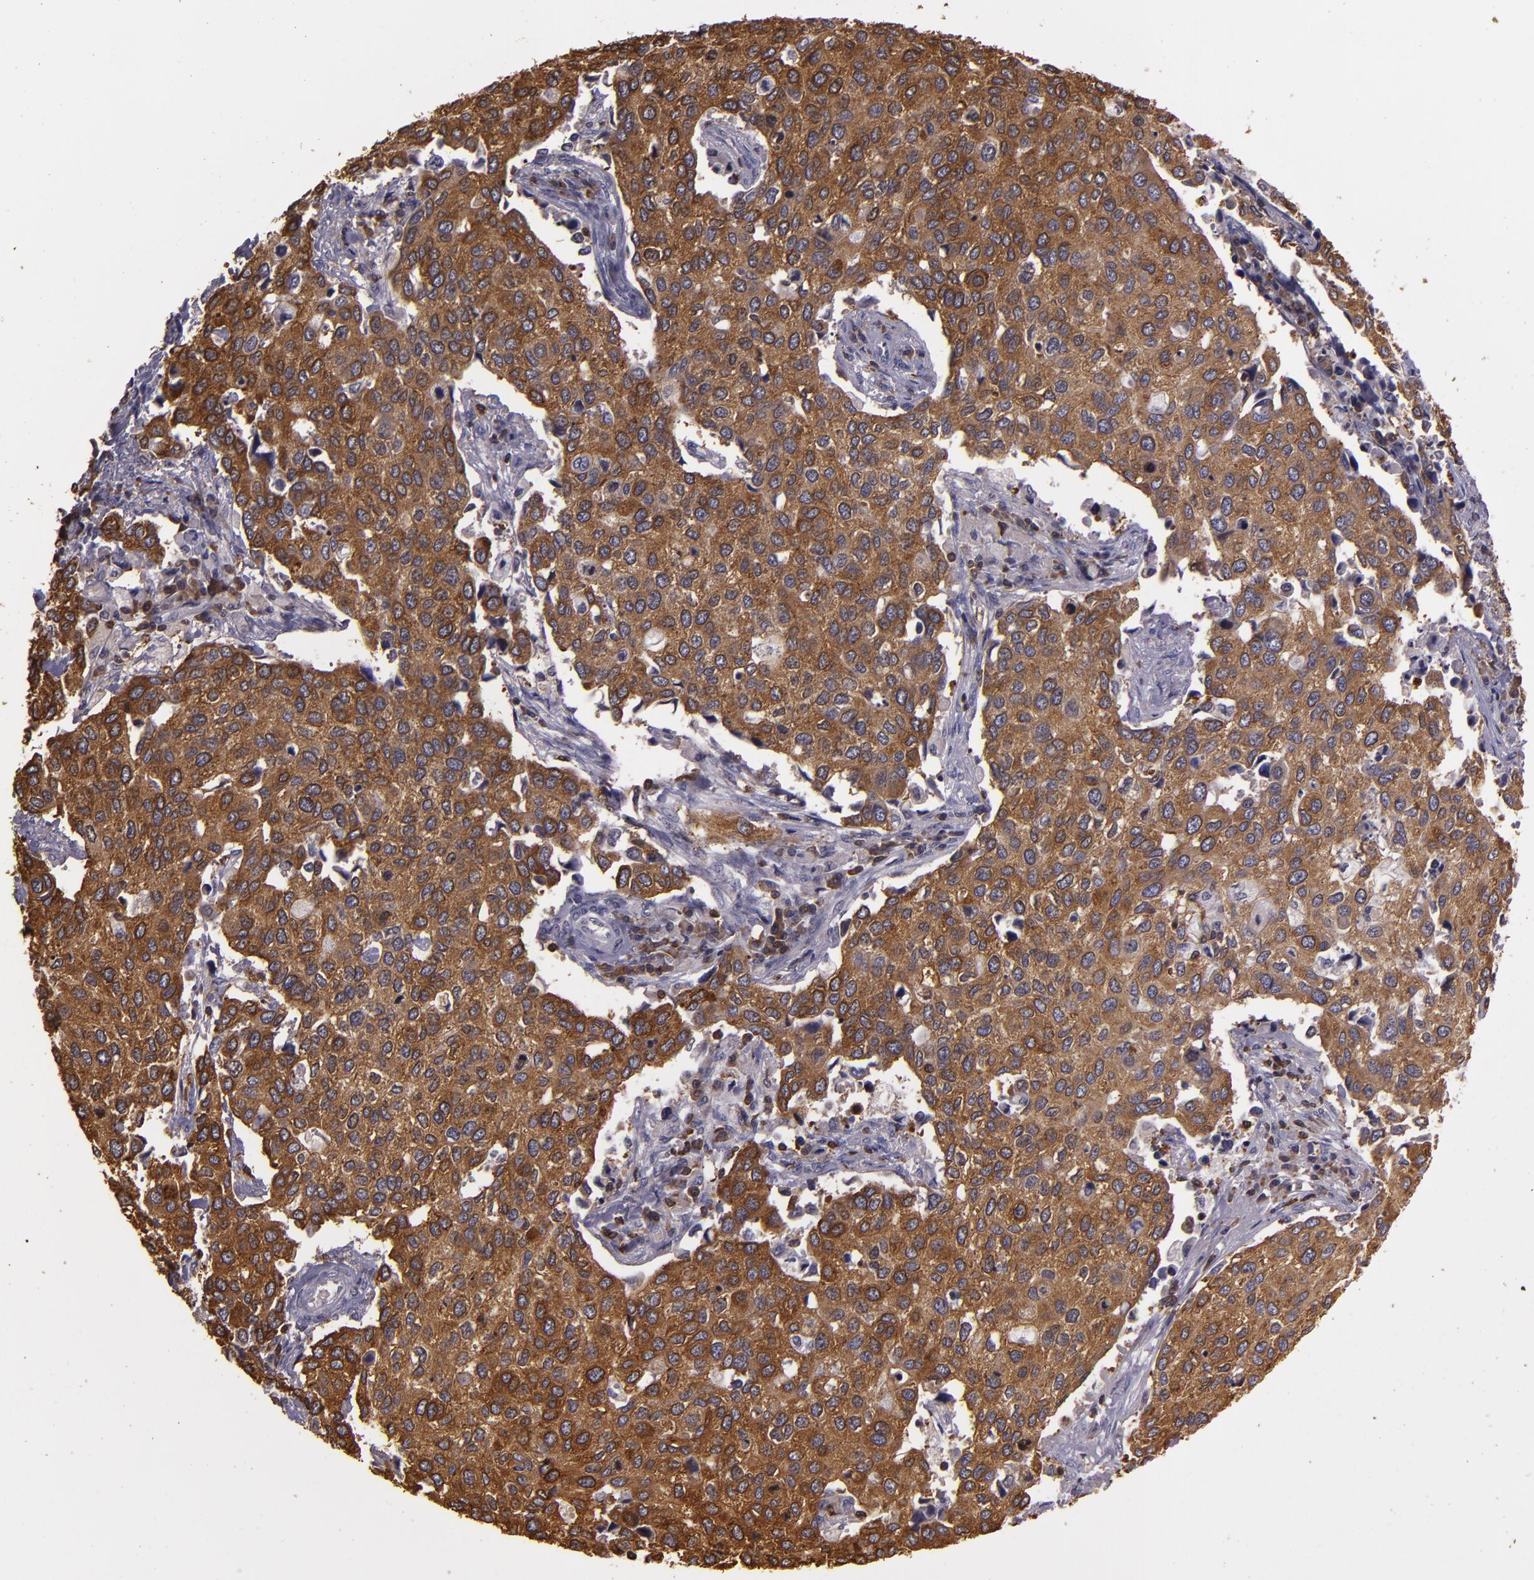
{"staining": {"intensity": "strong", "quantity": ">75%", "location": "cytoplasmic/membranous"}, "tissue": "cervical cancer", "cell_type": "Tumor cells", "image_type": "cancer", "snomed": [{"axis": "morphology", "description": "Squamous cell carcinoma, NOS"}, {"axis": "topography", "description": "Cervix"}], "caption": "The micrograph shows staining of cervical cancer, revealing strong cytoplasmic/membranous protein positivity (brown color) within tumor cells.", "gene": "SLC9A3R1", "patient": {"sex": "female", "age": 54}}